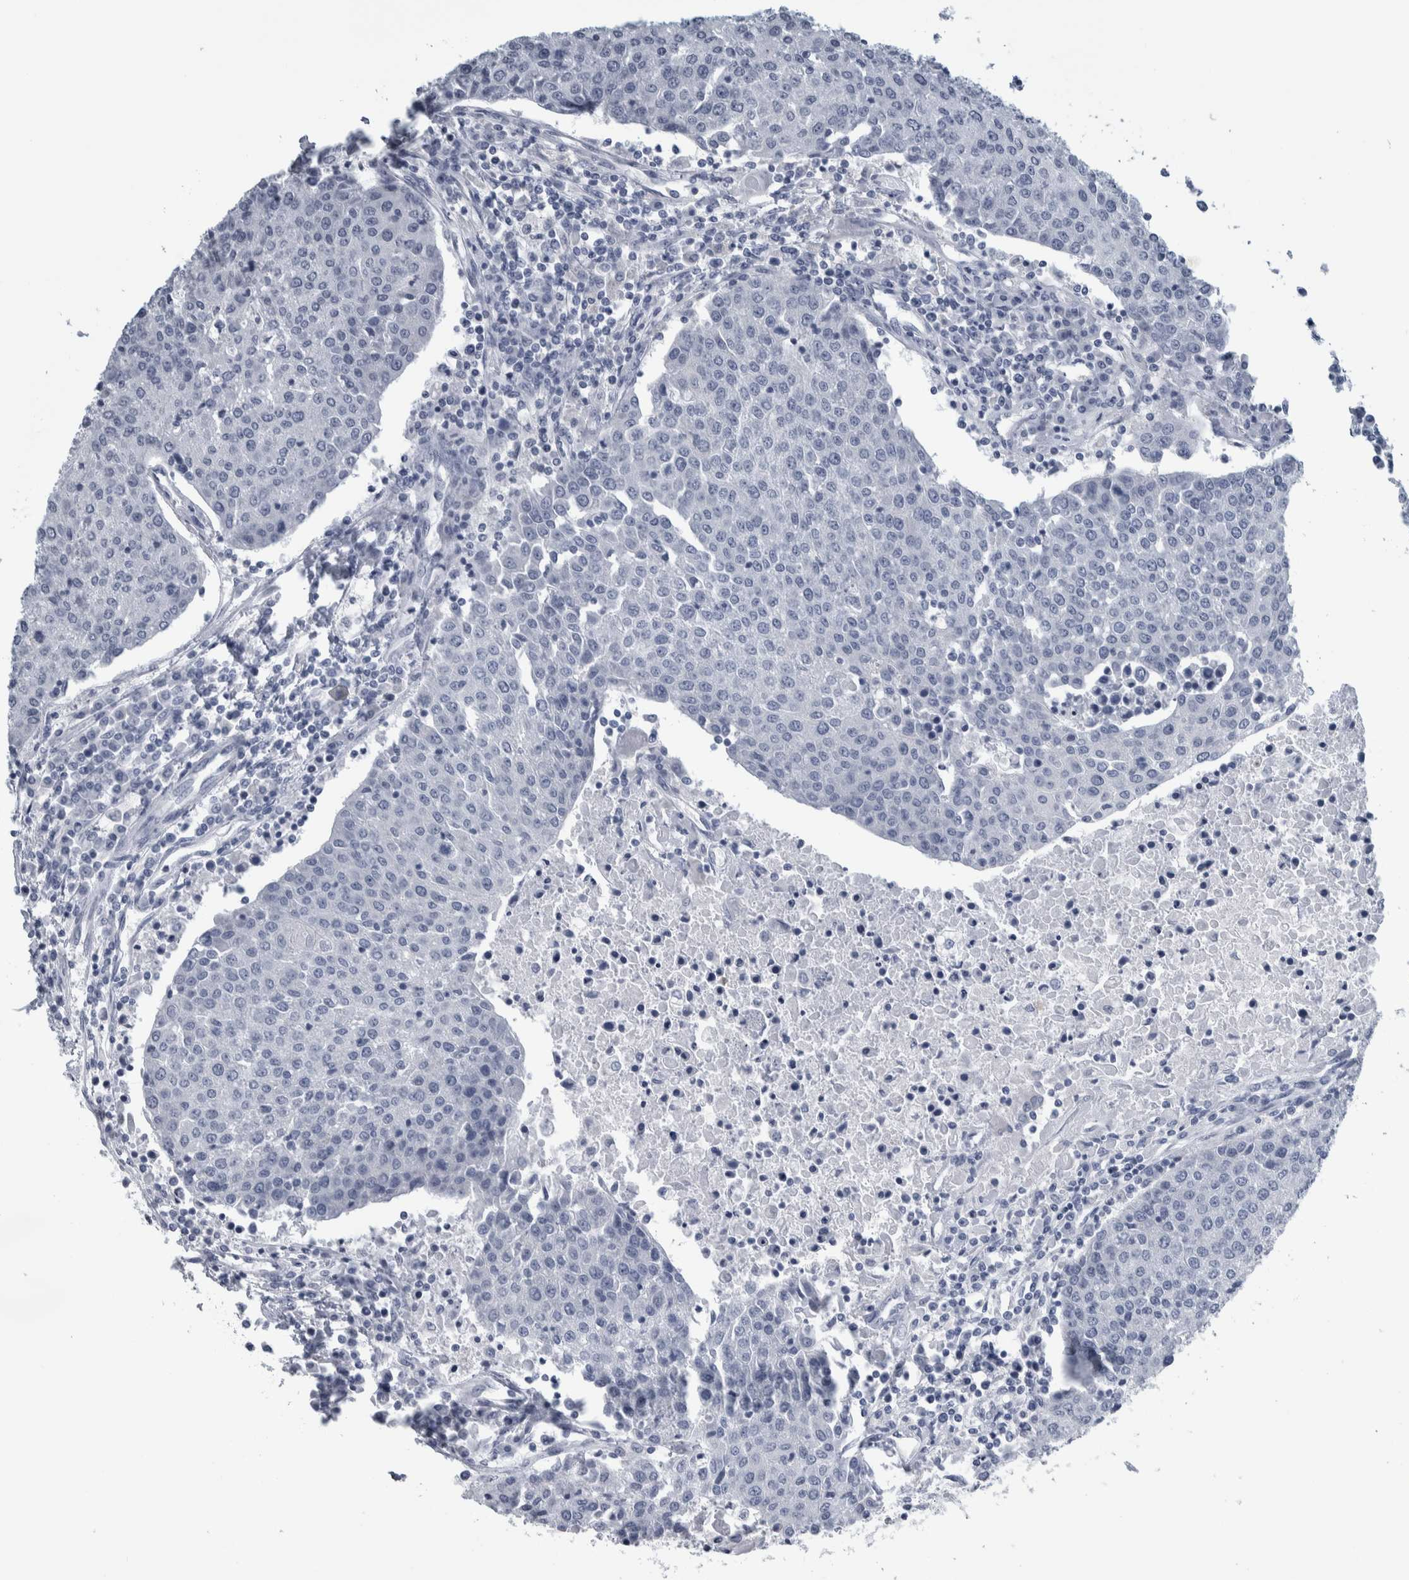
{"staining": {"intensity": "negative", "quantity": "none", "location": "none"}, "tissue": "urothelial cancer", "cell_type": "Tumor cells", "image_type": "cancer", "snomed": [{"axis": "morphology", "description": "Urothelial carcinoma, High grade"}, {"axis": "topography", "description": "Urinary bladder"}], "caption": "This histopathology image is of urothelial cancer stained with immunohistochemistry (IHC) to label a protein in brown with the nuclei are counter-stained blue. There is no staining in tumor cells.", "gene": "CDH17", "patient": {"sex": "female", "age": 85}}